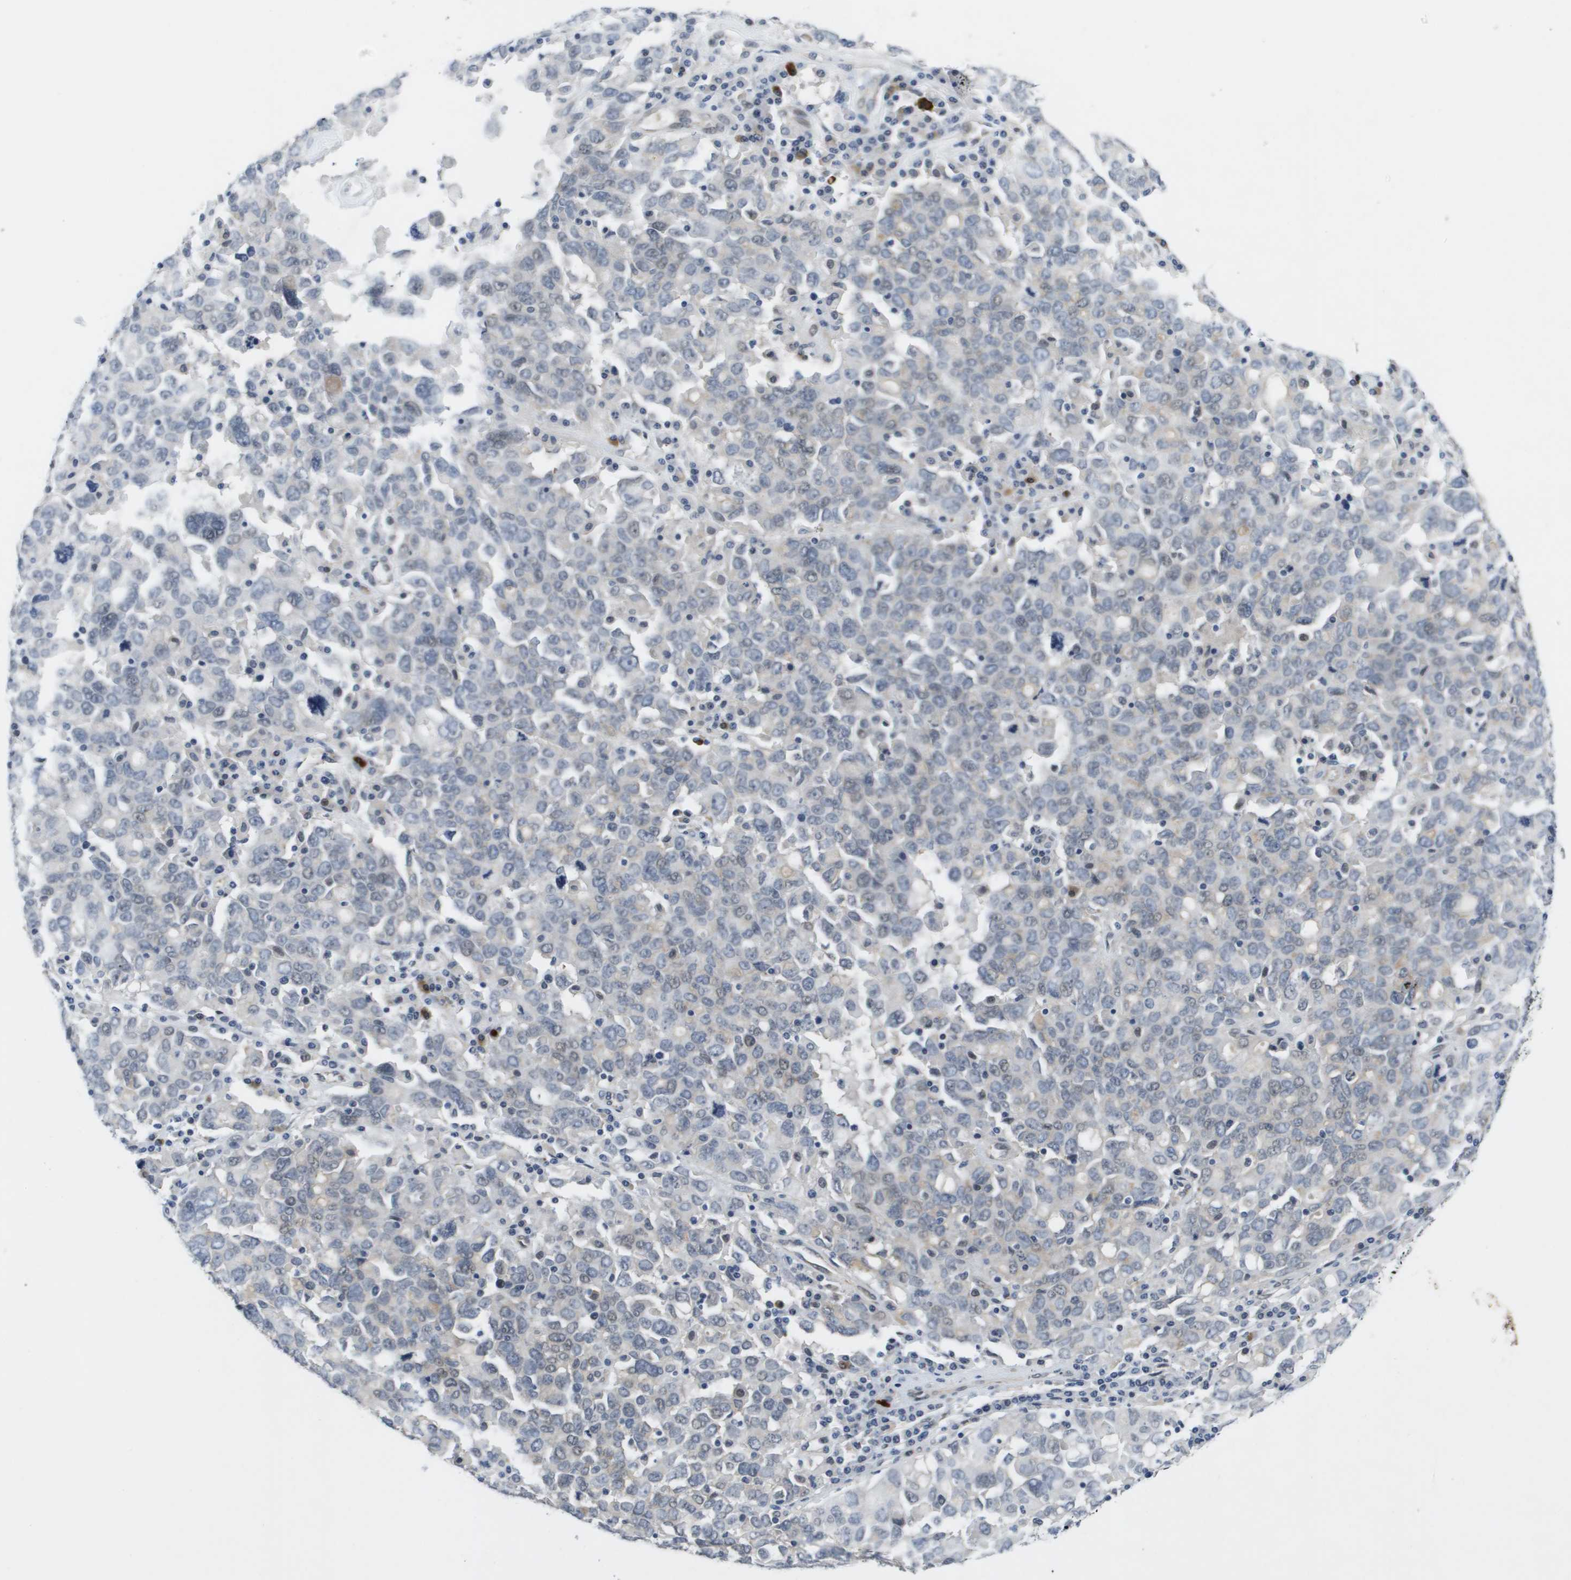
{"staining": {"intensity": "negative", "quantity": "none", "location": "none"}, "tissue": "ovarian cancer", "cell_type": "Tumor cells", "image_type": "cancer", "snomed": [{"axis": "morphology", "description": "Carcinoma, endometroid"}, {"axis": "topography", "description": "Ovary"}], "caption": "Immunohistochemistry of human ovarian cancer exhibits no staining in tumor cells. (DAB IHC, high magnification).", "gene": "MTARC2", "patient": {"sex": "female", "age": 62}}